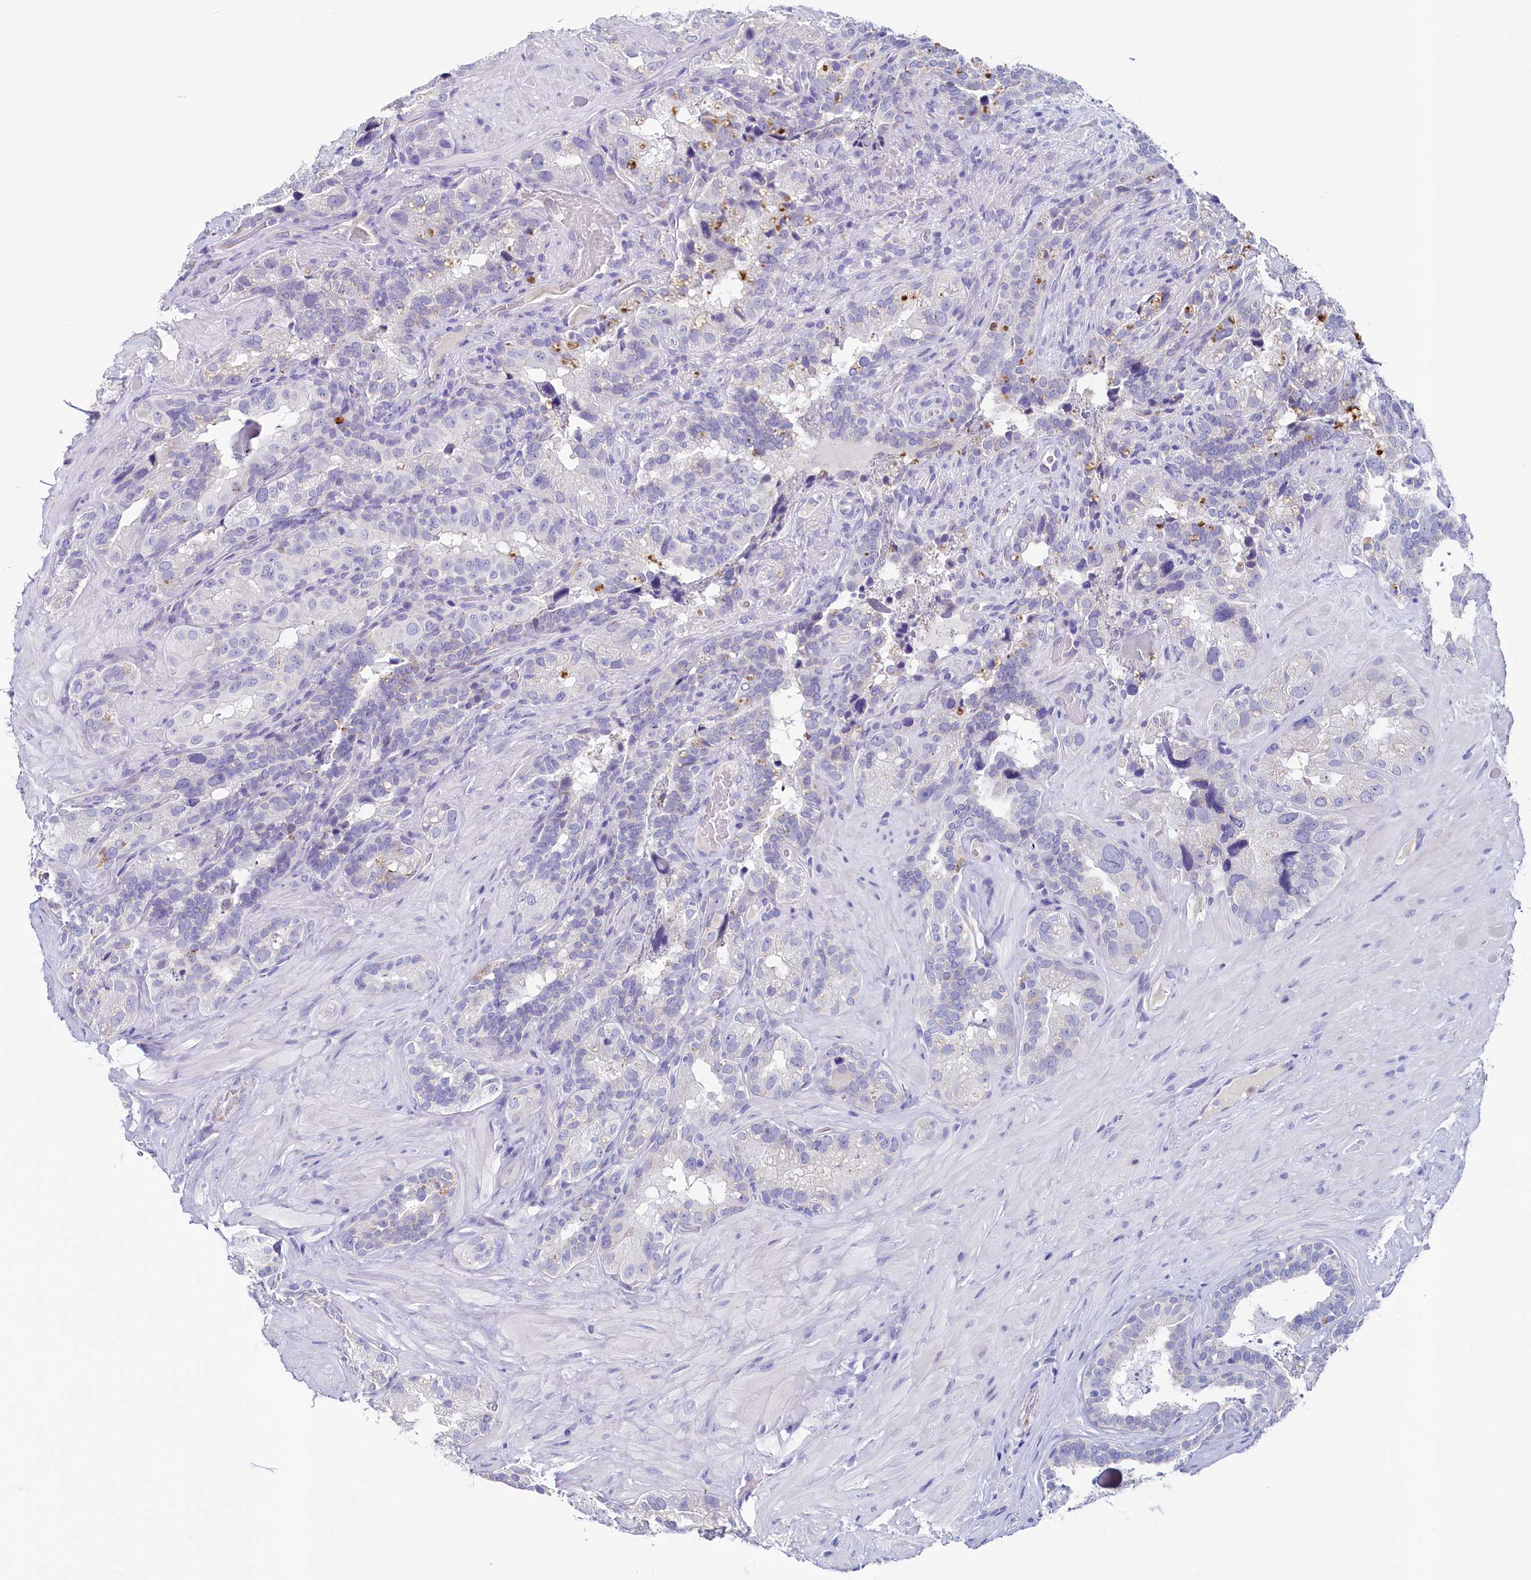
{"staining": {"intensity": "negative", "quantity": "none", "location": "none"}, "tissue": "seminal vesicle", "cell_type": "Glandular cells", "image_type": "normal", "snomed": [{"axis": "morphology", "description": "Normal tissue, NOS"}, {"axis": "topography", "description": "Seminal veicle"}, {"axis": "topography", "description": "Peripheral nerve tissue"}], "caption": "The histopathology image reveals no staining of glandular cells in normal seminal vesicle. (DAB (3,3'-diaminobenzidine) immunohistochemistry (IHC) with hematoxylin counter stain).", "gene": "INSC", "patient": {"sex": "male", "age": 67}}